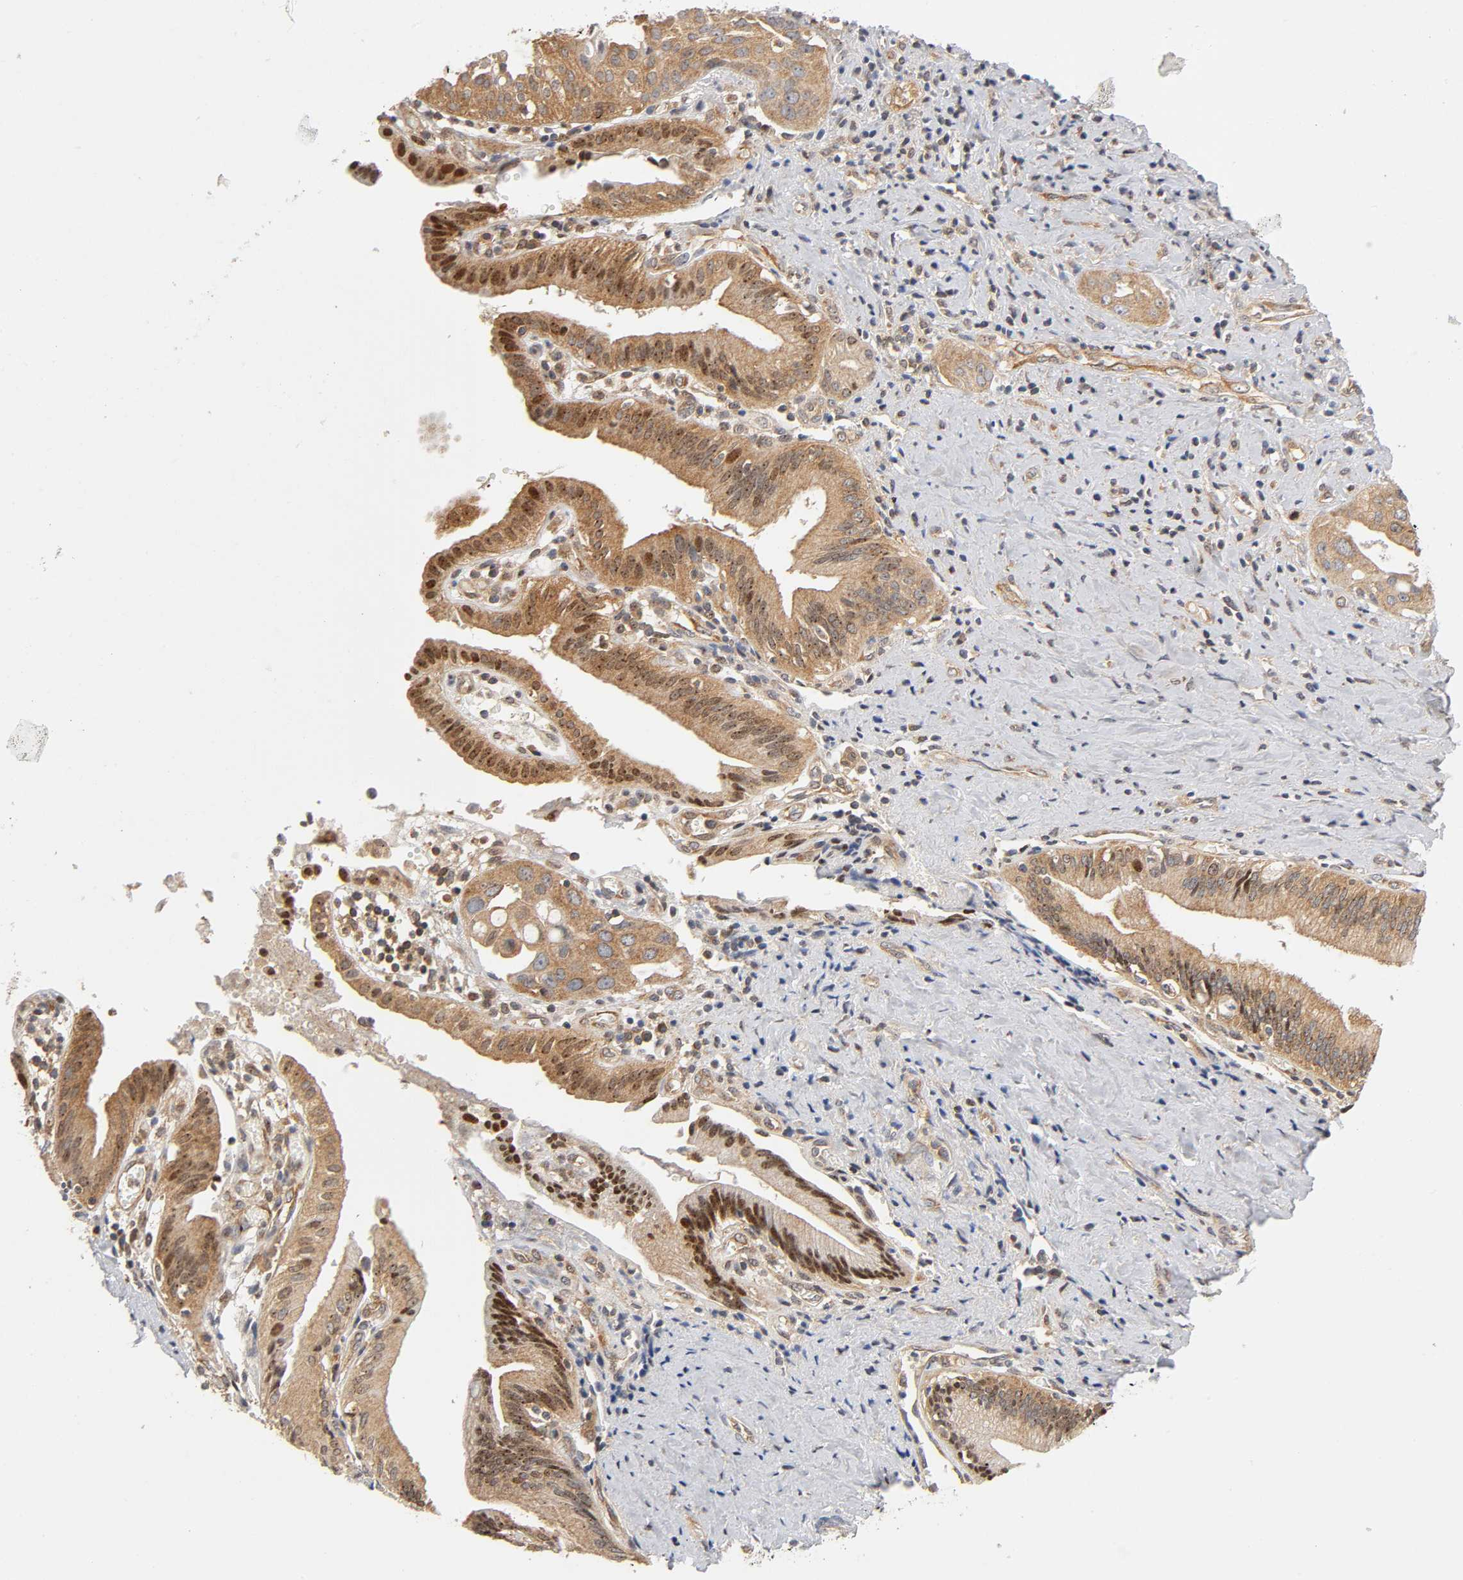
{"staining": {"intensity": "moderate", "quantity": ">75%", "location": "cytoplasmic/membranous,nuclear"}, "tissue": "pancreatic cancer", "cell_type": "Tumor cells", "image_type": "cancer", "snomed": [{"axis": "morphology", "description": "Adenocarcinoma, NOS"}, {"axis": "topography", "description": "Pancreas"}], "caption": "Pancreatic cancer was stained to show a protein in brown. There is medium levels of moderate cytoplasmic/membranous and nuclear staining in approximately >75% of tumor cells.", "gene": "PAFAH1B1", "patient": {"sex": "female", "age": 60}}